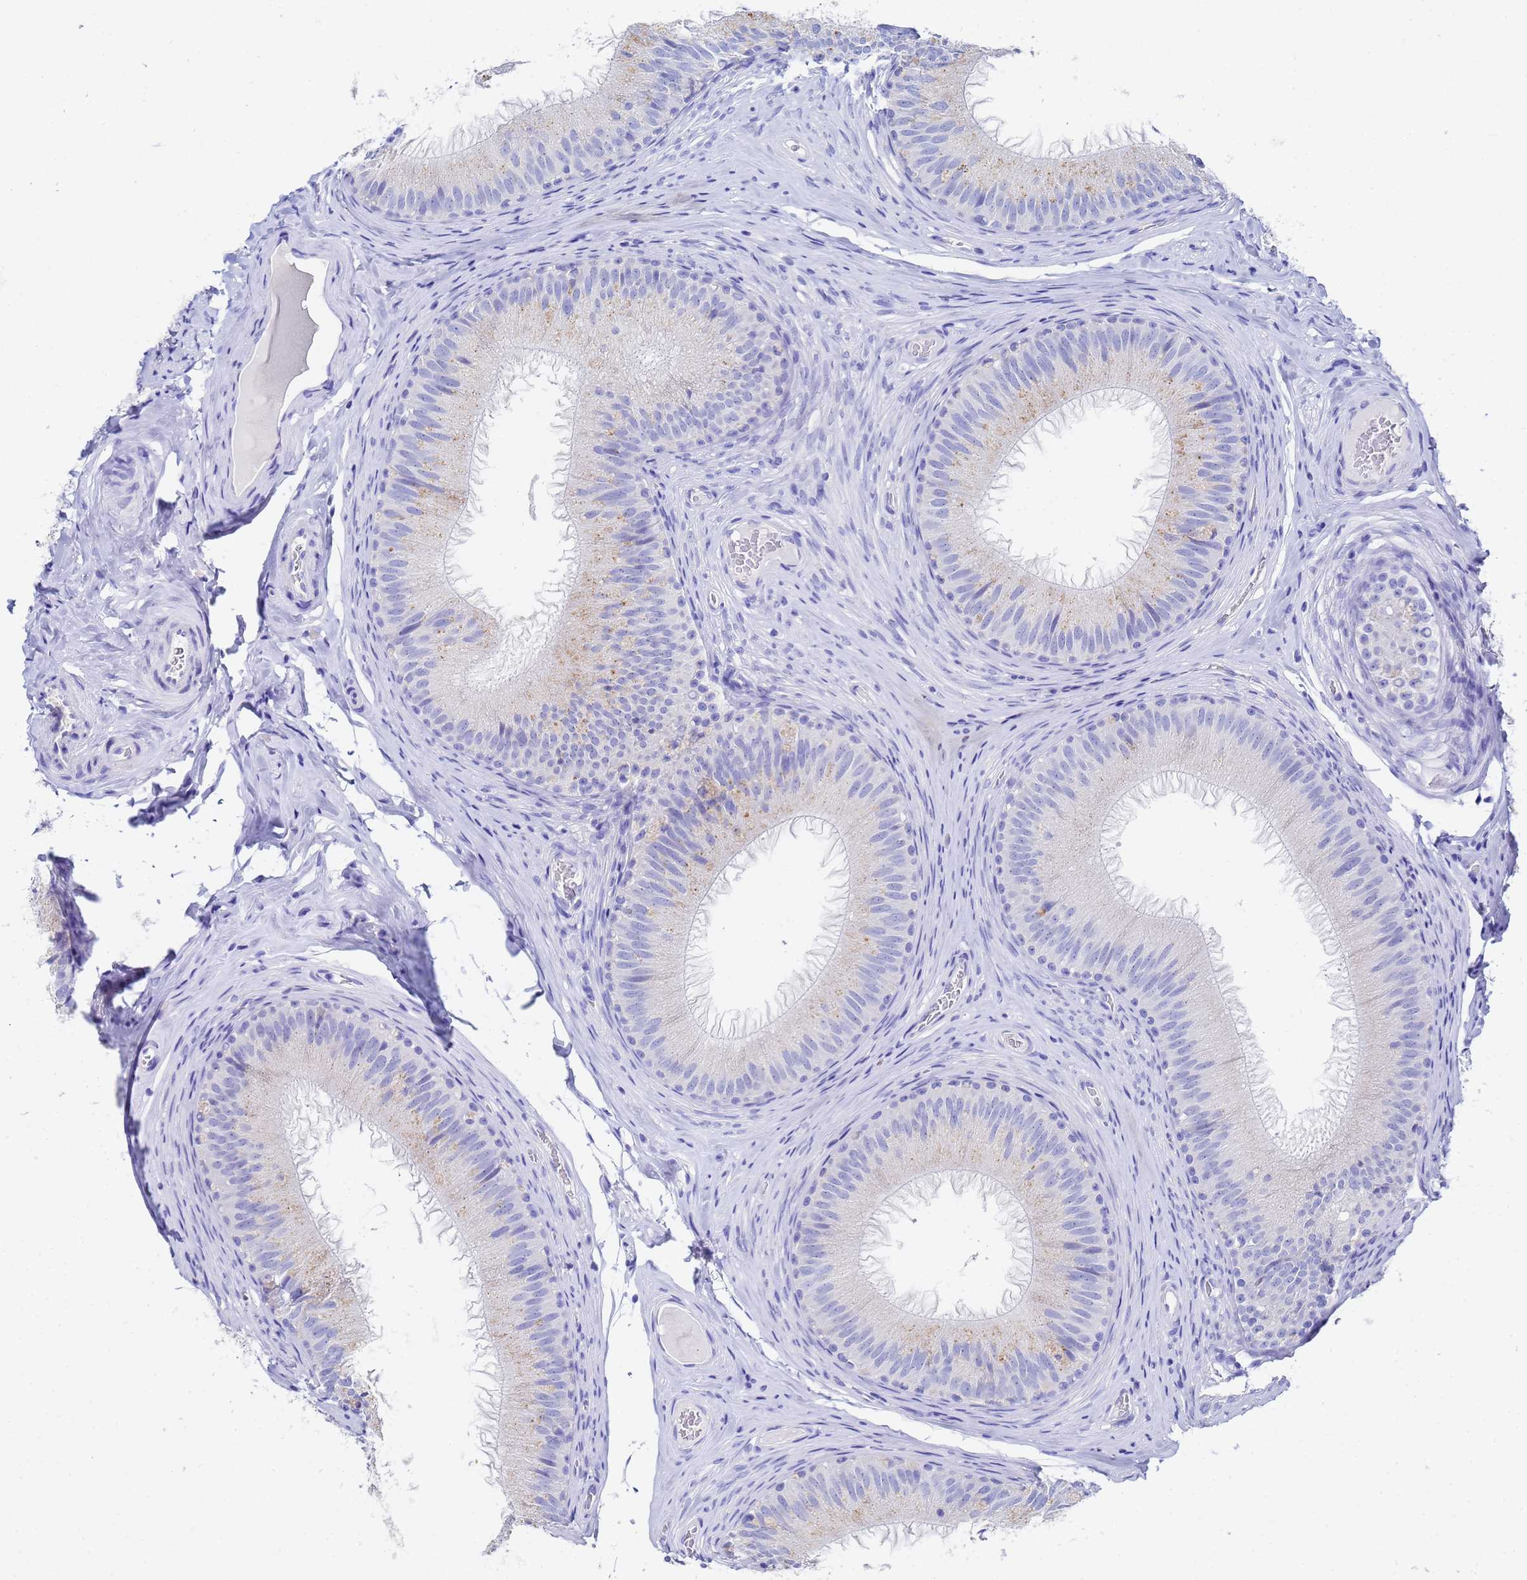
{"staining": {"intensity": "negative", "quantity": "none", "location": "none"}, "tissue": "epididymis", "cell_type": "Glandular cells", "image_type": "normal", "snomed": [{"axis": "morphology", "description": "Normal tissue, NOS"}, {"axis": "topography", "description": "Epididymis"}], "caption": "Immunohistochemistry (IHC) of normal epididymis shows no positivity in glandular cells. (Stains: DAB (3,3'-diaminobenzidine) immunohistochemistry with hematoxylin counter stain, Microscopy: brightfield microscopy at high magnification).", "gene": "C2orf72", "patient": {"sex": "male", "age": 34}}